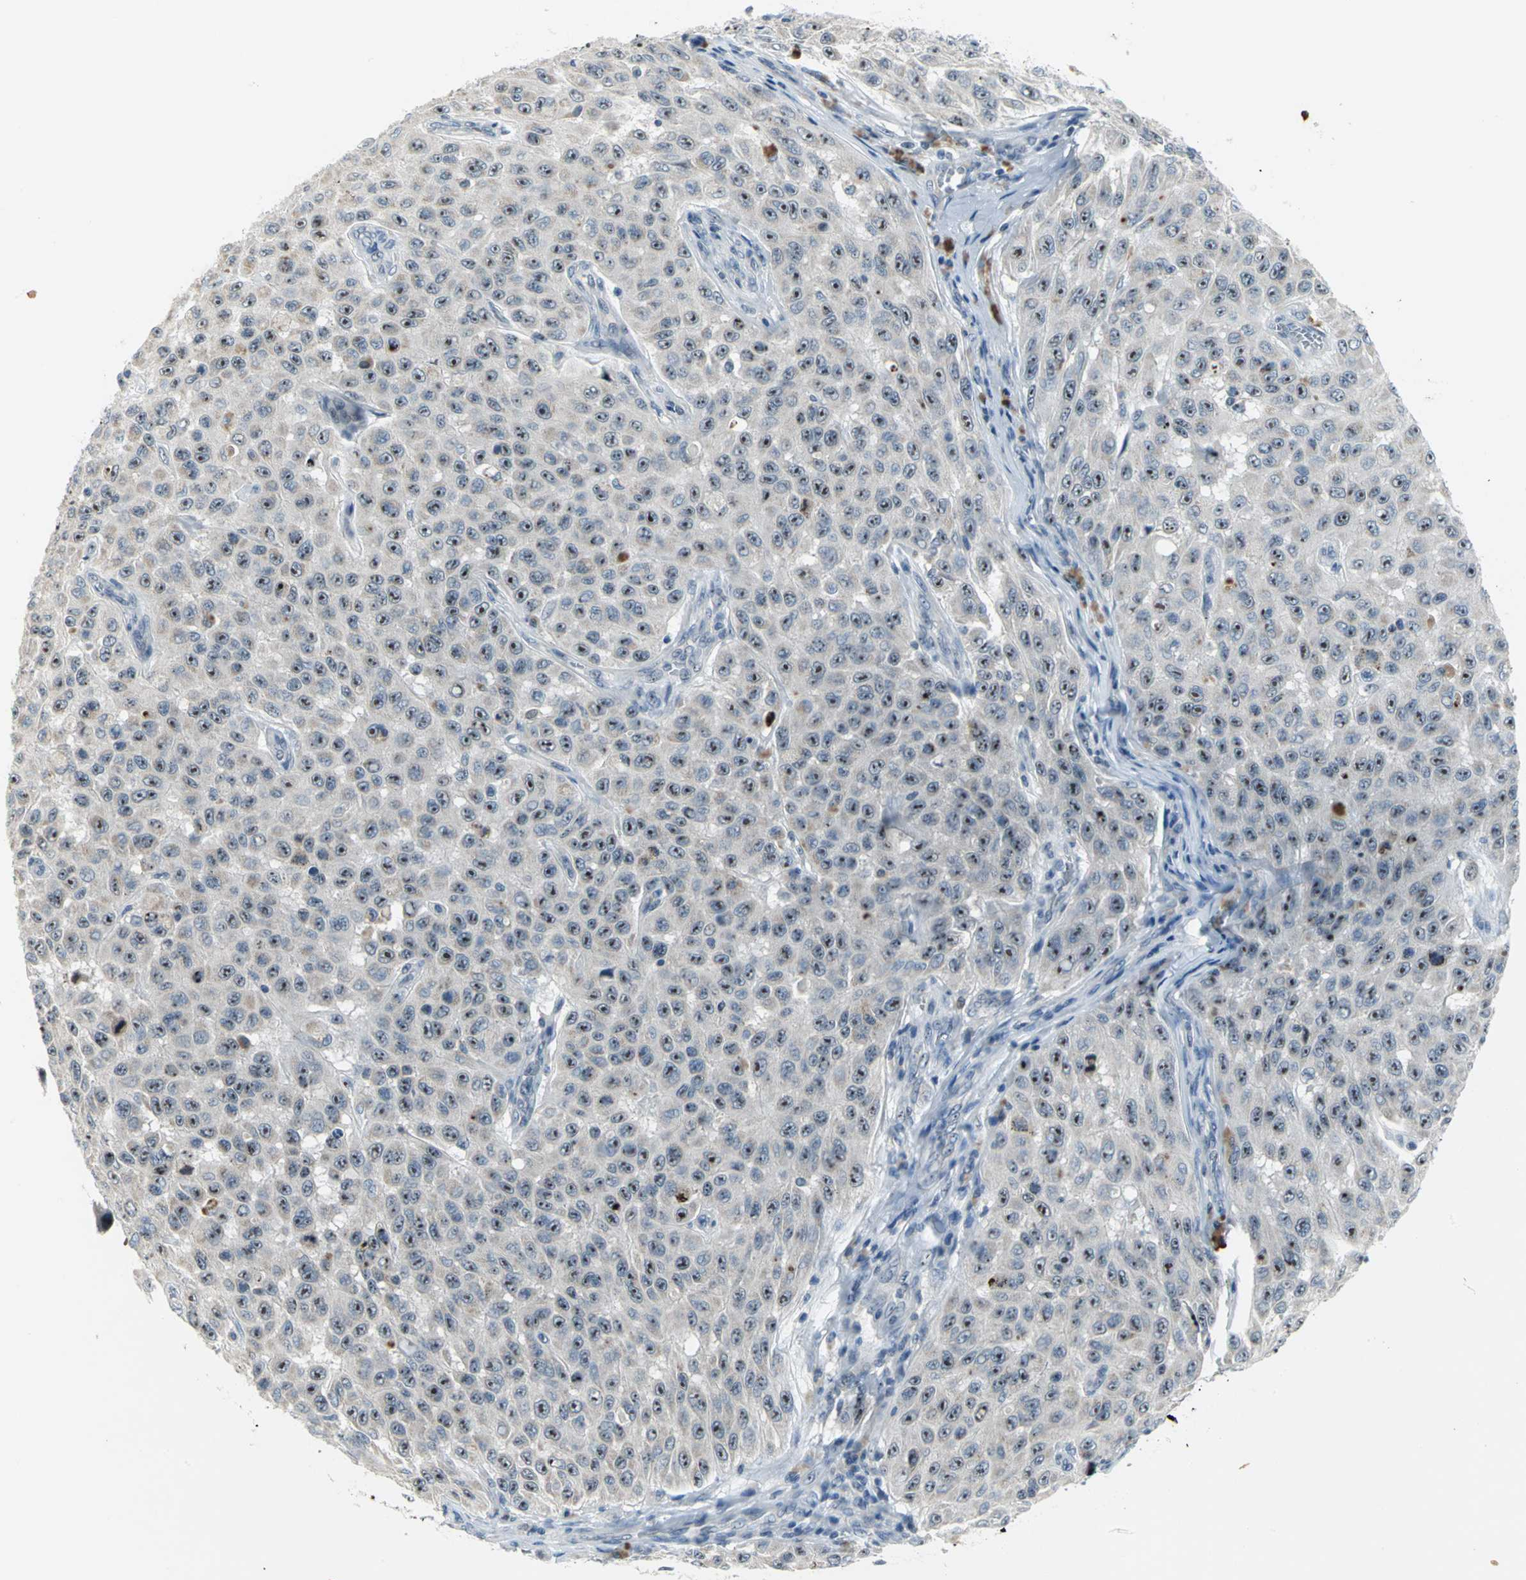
{"staining": {"intensity": "strong", "quantity": ">75%", "location": "nuclear"}, "tissue": "melanoma", "cell_type": "Tumor cells", "image_type": "cancer", "snomed": [{"axis": "morphology", "description": "Malignant melanoma, NOS"}, {"axis": "topography", "description": "Skin"}], "caption": "Immunohistochemical staining of melanoma displays strong nuclear protein expression in approximately >75% of tumor cells.", "gene": "MYBBP1A", "patient": {"sex": "male", "age": 30}}